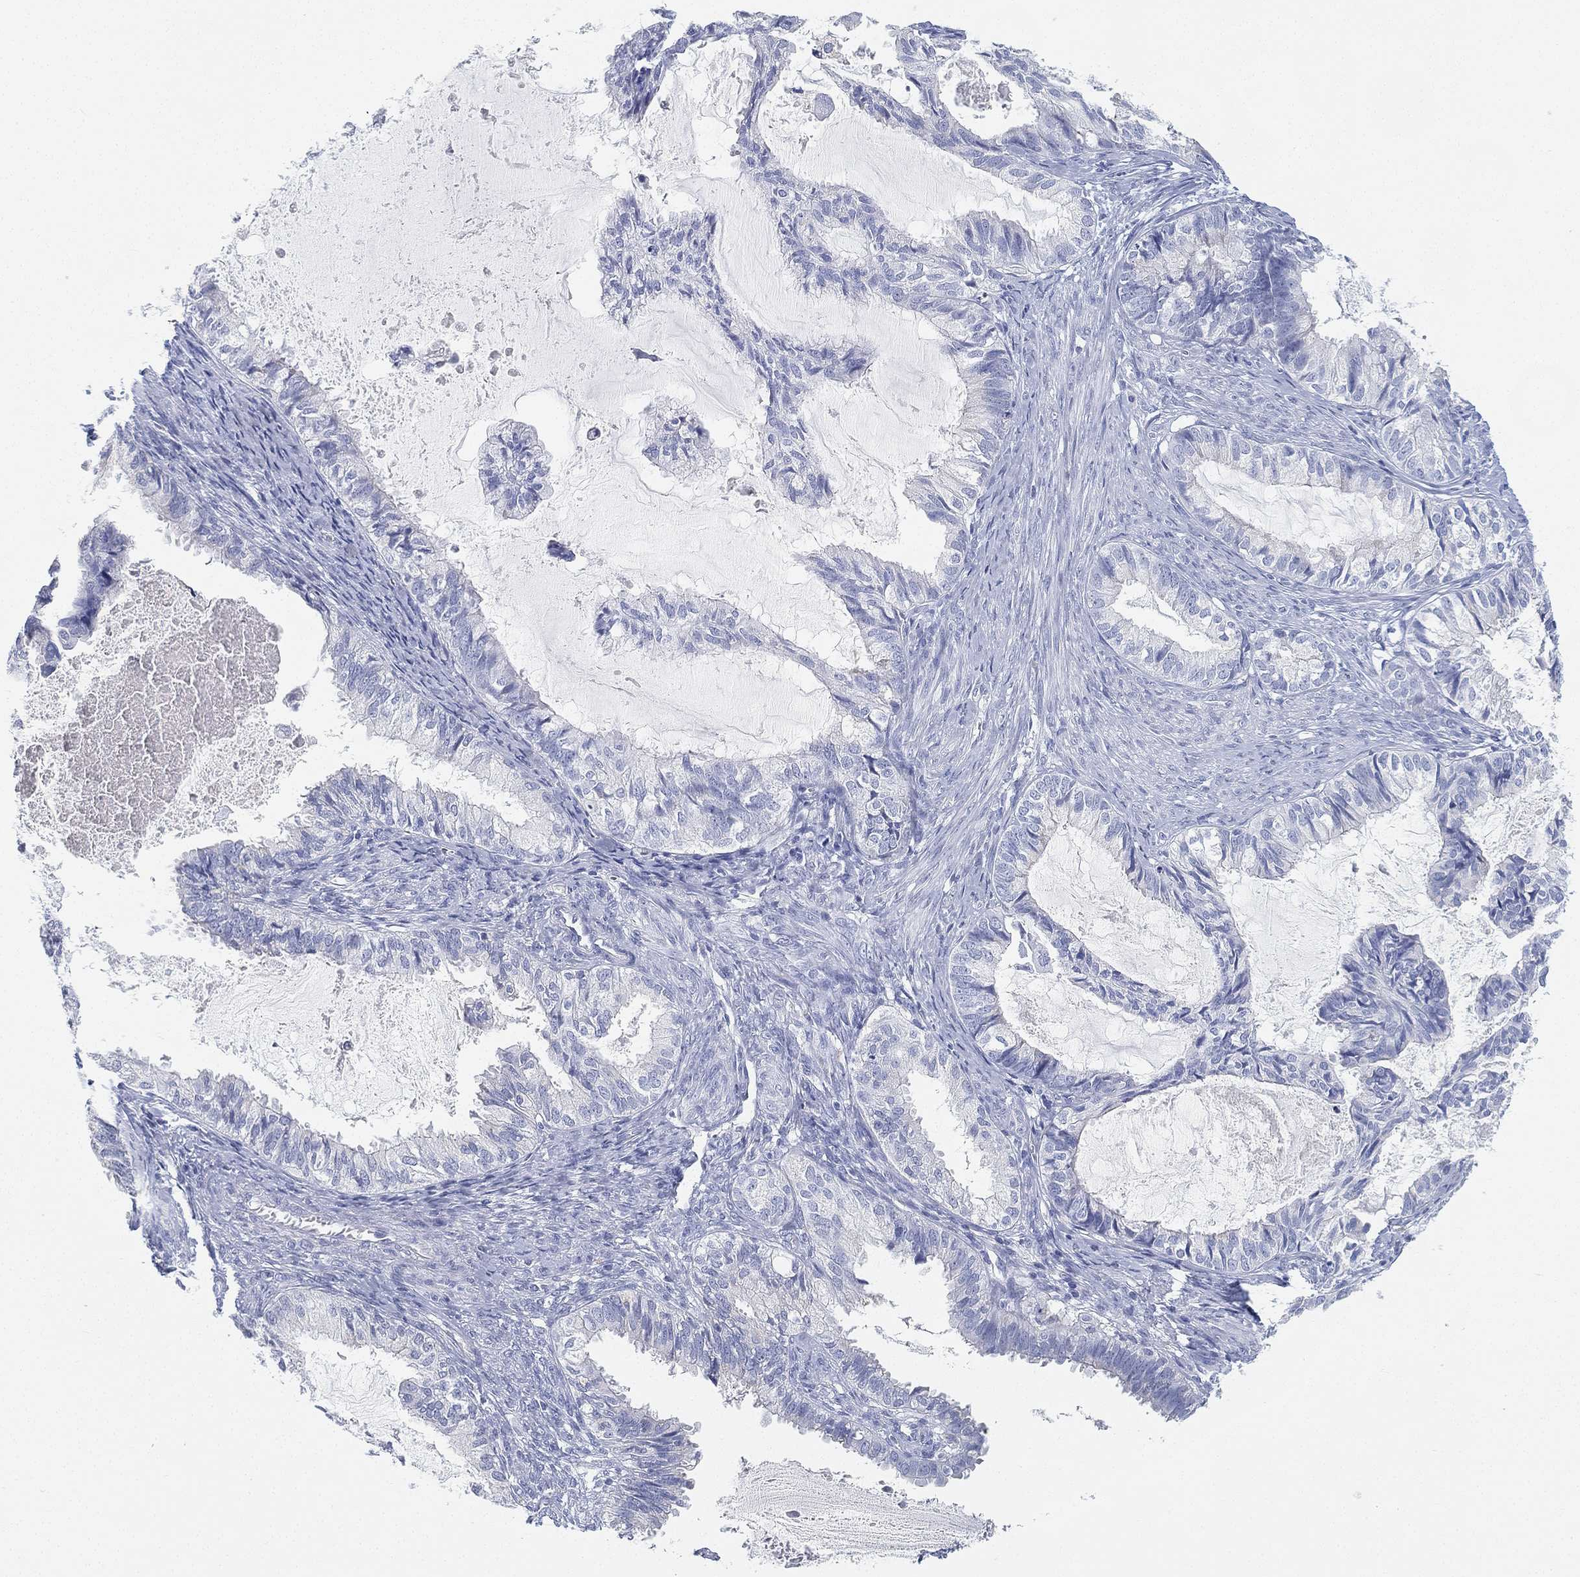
{"staining": {"intensity": "negative", "quantity": "none", "location": "none"}, "tissue": "endometrial cancer", "cell_type": "Tumor cells", "image_type": "cancer", "snomed": [{"axis": "morphology", "description": "Adenocarcinoma, NOS"}, {"axis": "topography", "description": "Endometrium"}], "caption": "An image of human endometrial adenocarcinoma is negative for staining in tumor cells.", "gene": "GPR61", "patient": {"sex": "female", "age": 86}}